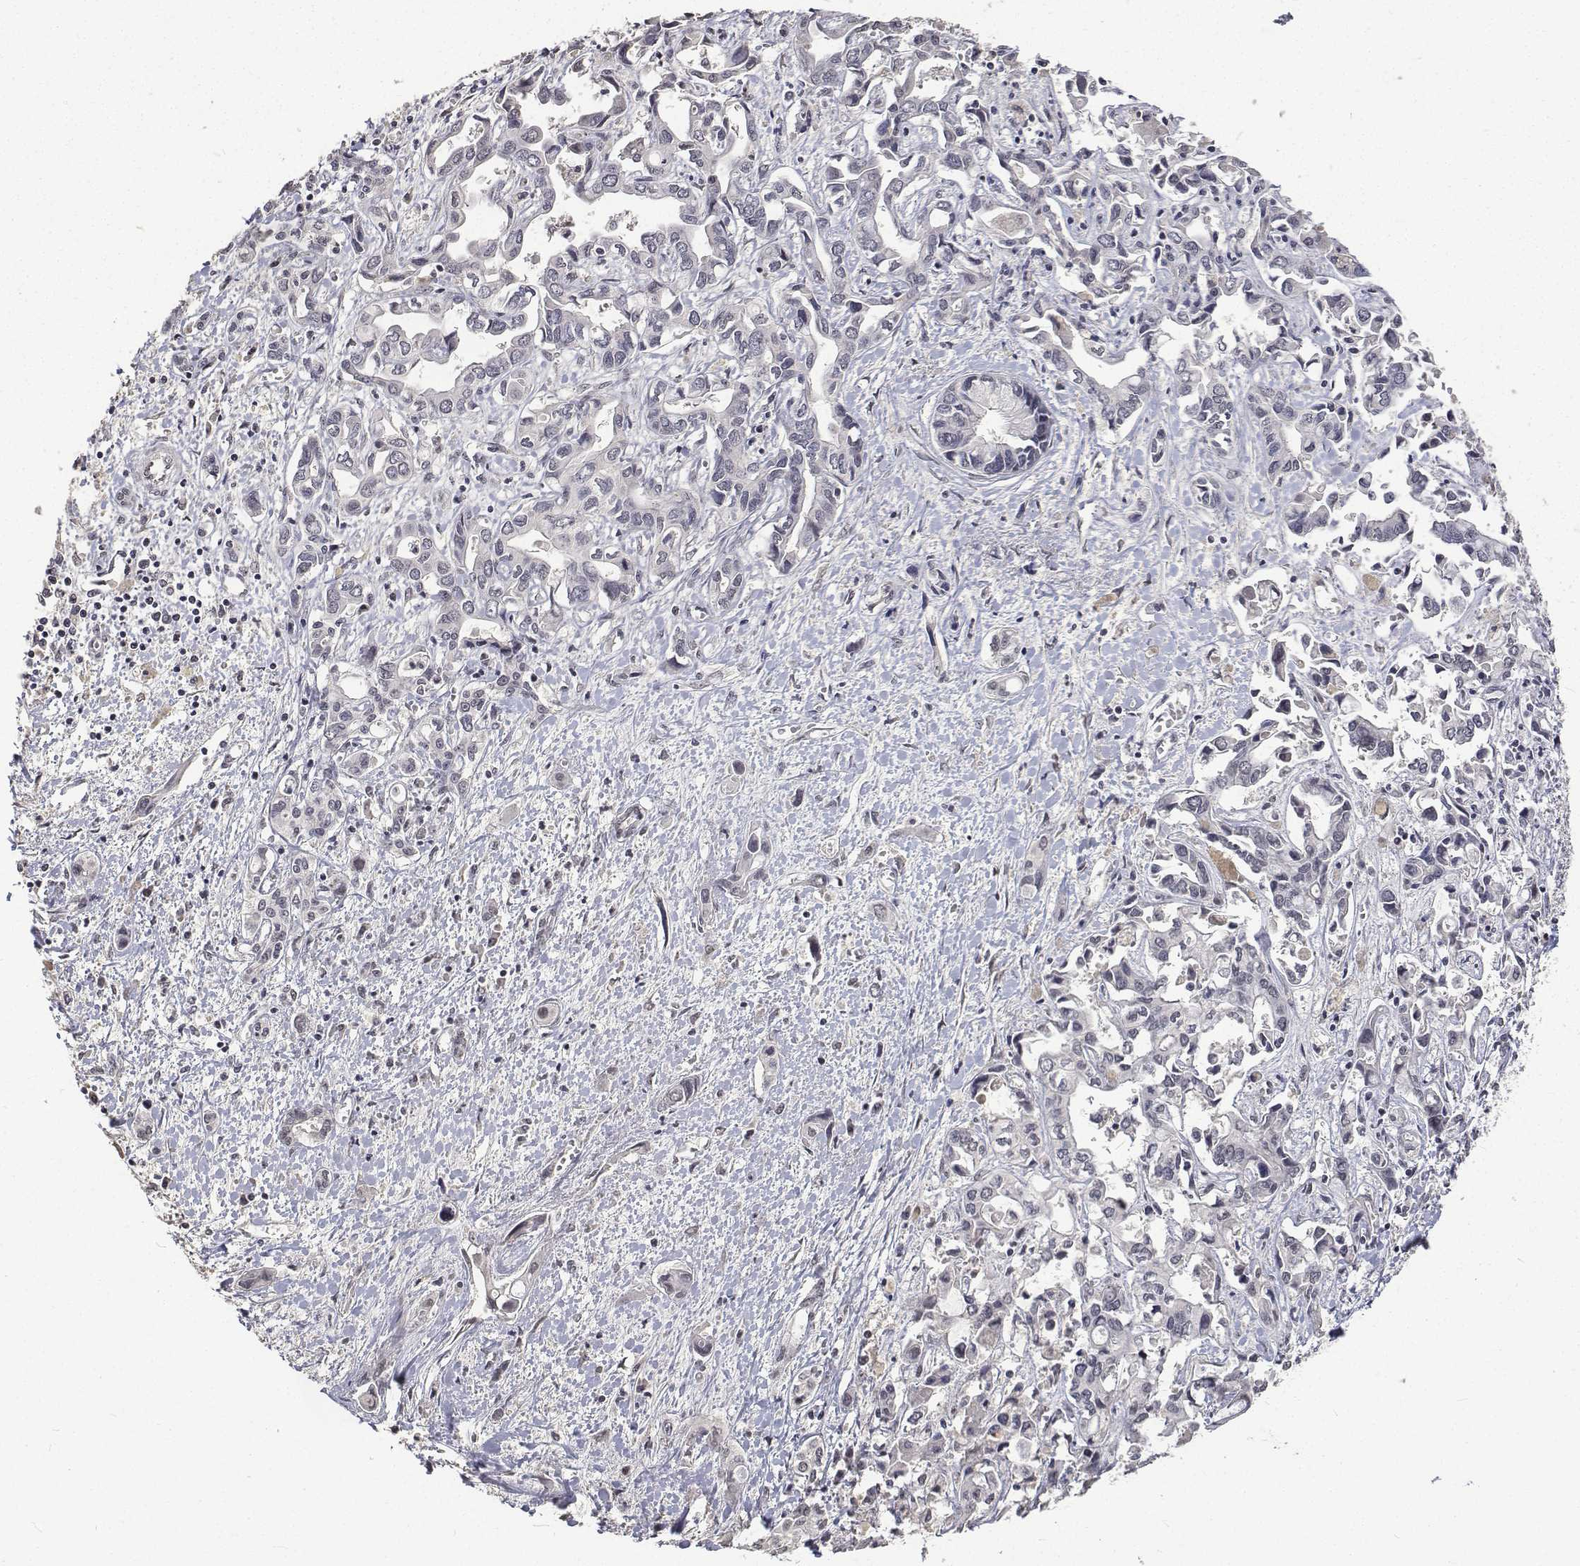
{"staining": {"intensity": "negative", "quantity": "none", "location": "none"}, "tissue": "liver cancer", "cell_type": "Tumor cells", "image_type": "cancer", "snomed": [{"axis": "morphology", "description": "Cholangiocarcinoma"}, {"axis": "topography", "description": "Liver"}], "caption": "High power microscopy micrograph of an IHC image of liver cholangiocarcinoma, revealing no significant positivity in tumor cells.", "gene": "ATRX", "patient": {"sex": "female", "age": 64}}